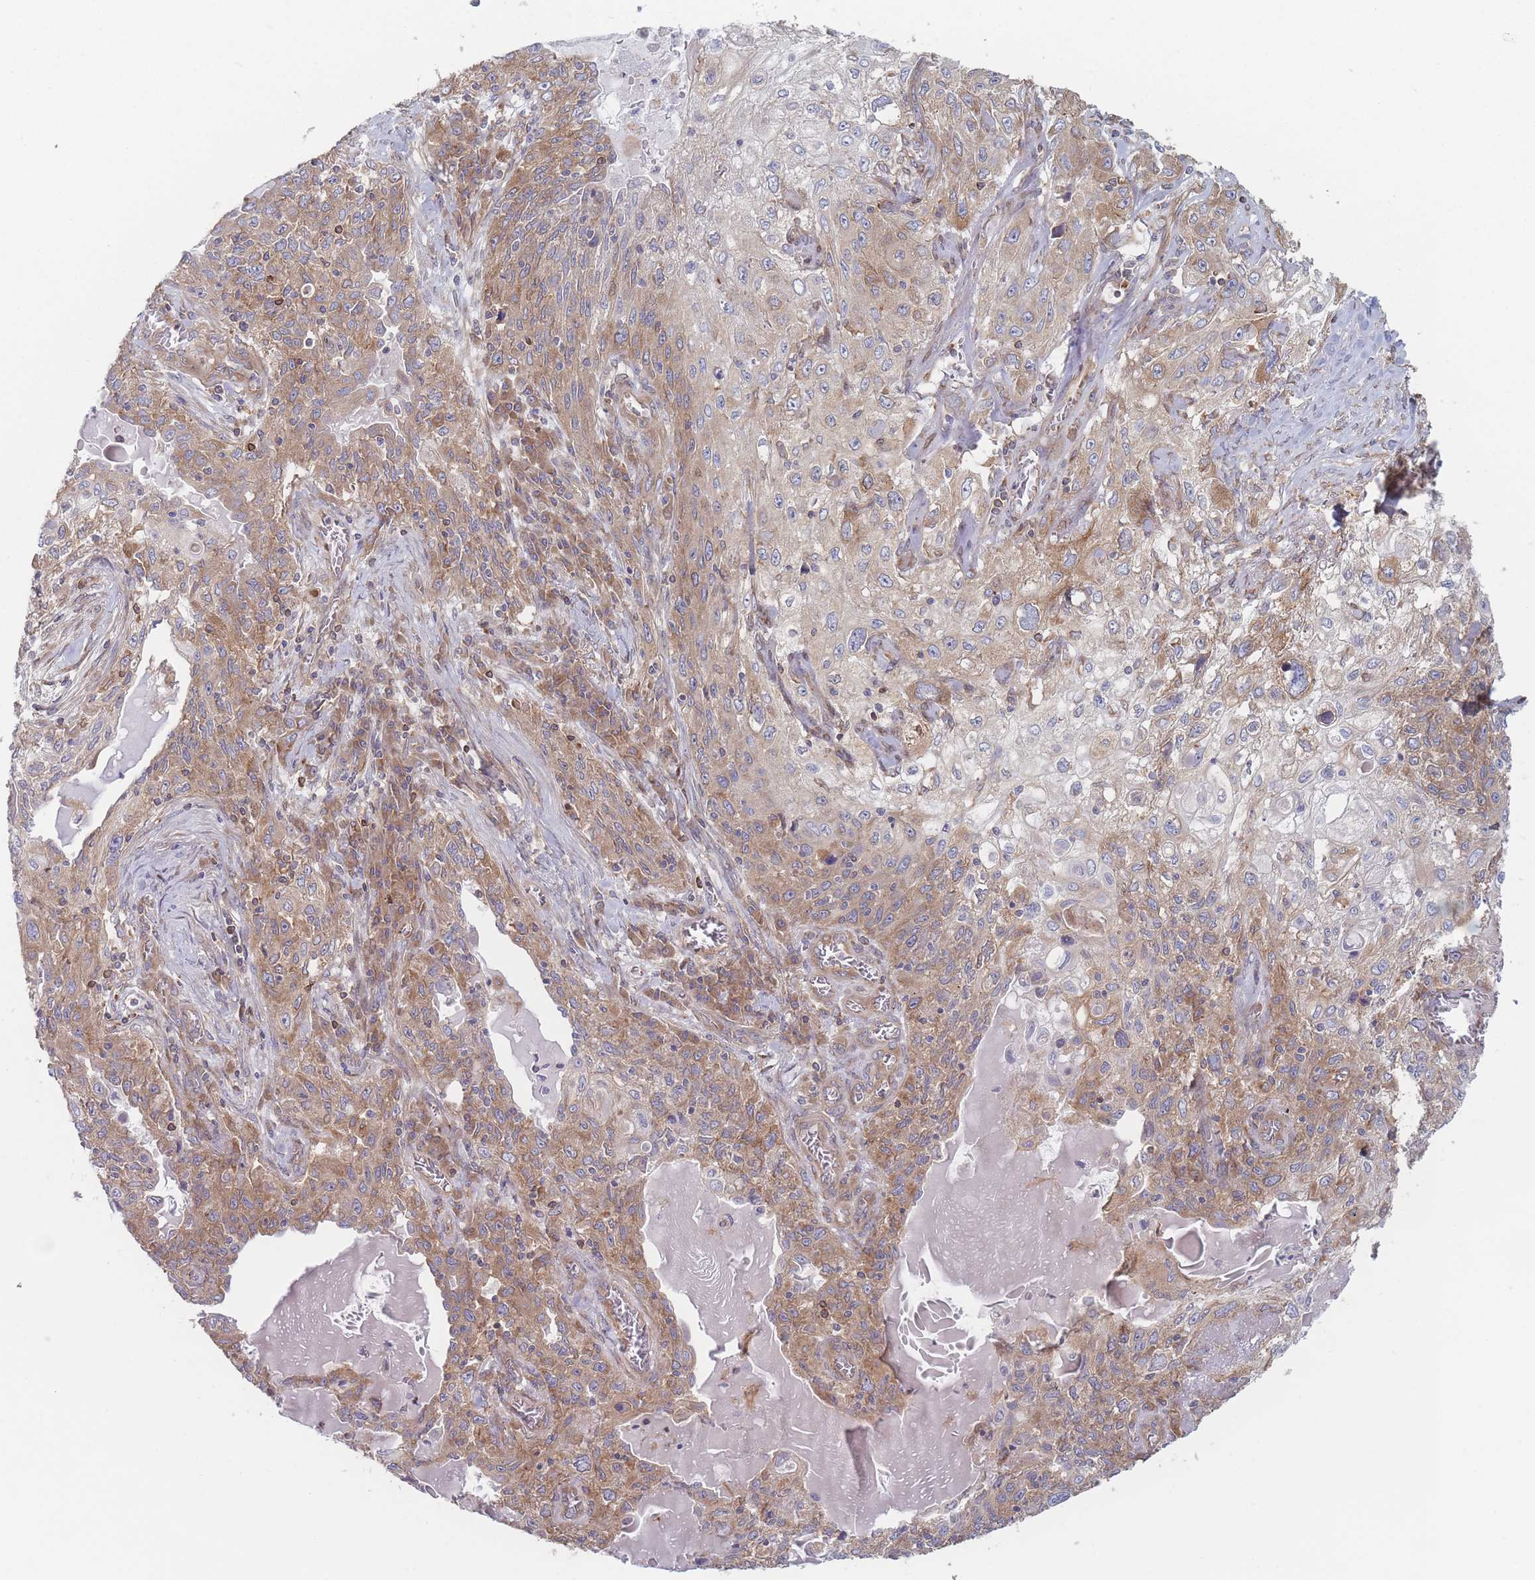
{"staining": {"intensity": "moderate", "quantity": "25%-75%", "location": "cytoplasmic/membranous"}, "tissue": "lung cancer", "cell_type": "Tumor cells", "image_type": "cancer", "snomed": [{"axis": "morphology", "description": "Squamous cell carcinoma, NOS"}, {"axis": "topography", "description": "Lung"}], "caption": "Human lung cancer stained with a brown dye displays moderate cytoplasmic/membranous positive expression in approximately 25%-75% of tumor cells.", "gene": "KDSR", "patient": {"sex": "female", "age": 69}}